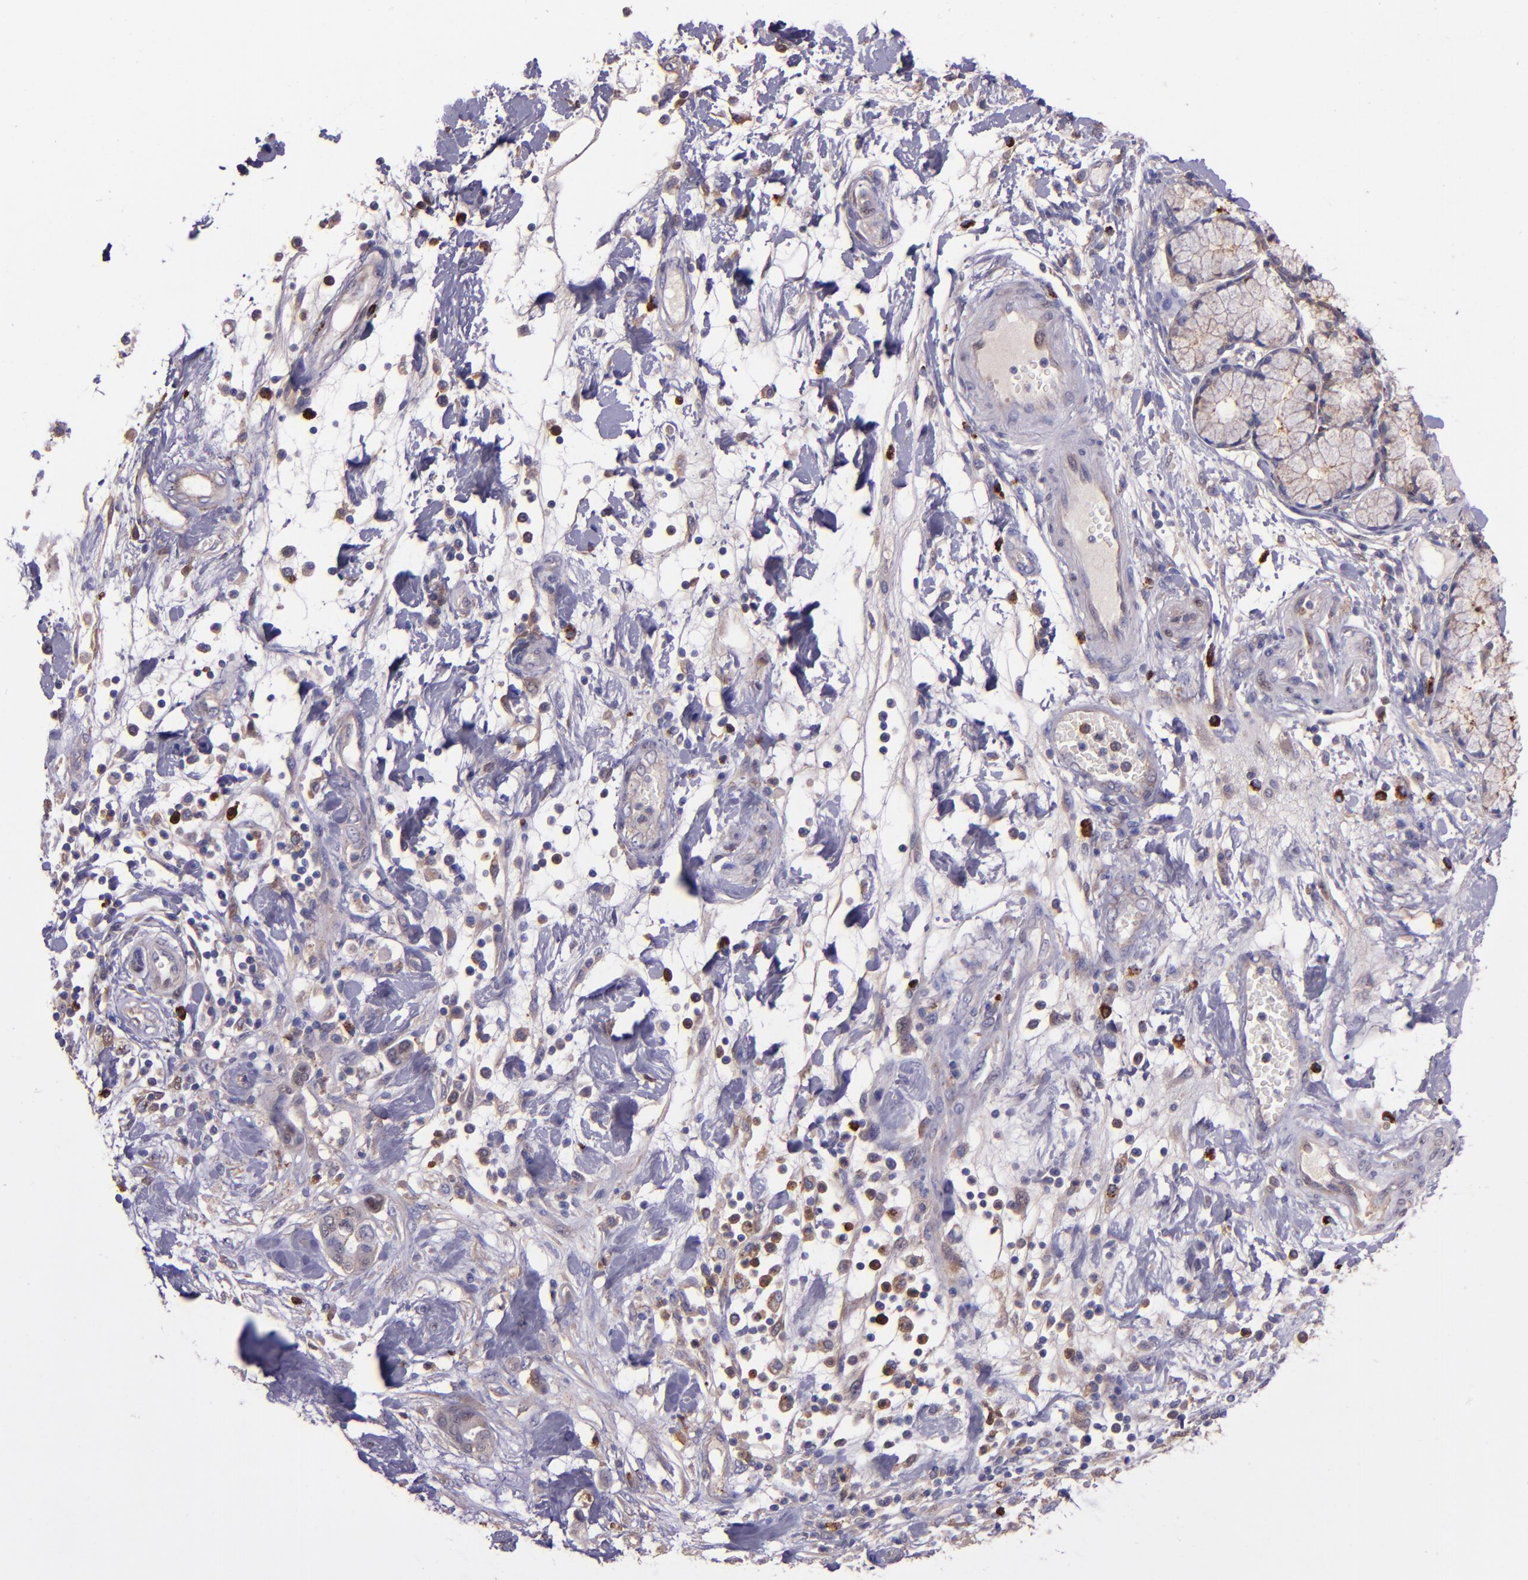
{"staining": {"intensity": "weak", "quantity": ">75%", "location": "cytoplasmic/membranous,nuclear"}, "tissue": "pancreatic cancer", "cell_type": "Tumor cells", "image_type": "cancer", "snomed": [{"axis": "morphology", "description": "Adenocarcinoma, NOS"}, {"axis": "morphology", "description": "Adenocarcinoma, metastatic, NOS"}, {"axis": "topography", "description": "Lymph node"}, {"axis": "topography", "description": "Pancreas"}, {"axis": "topography", "description": "Duodenum"}], "caption": "Pancreatic cancer (adenocarcinoma) tissue shows weak cytoplasmic/membranous and nuclear positivity in approximately >75% of tumor cells", "gene": "WASHC1", "patient": {"sex": "female", "age": 64}}